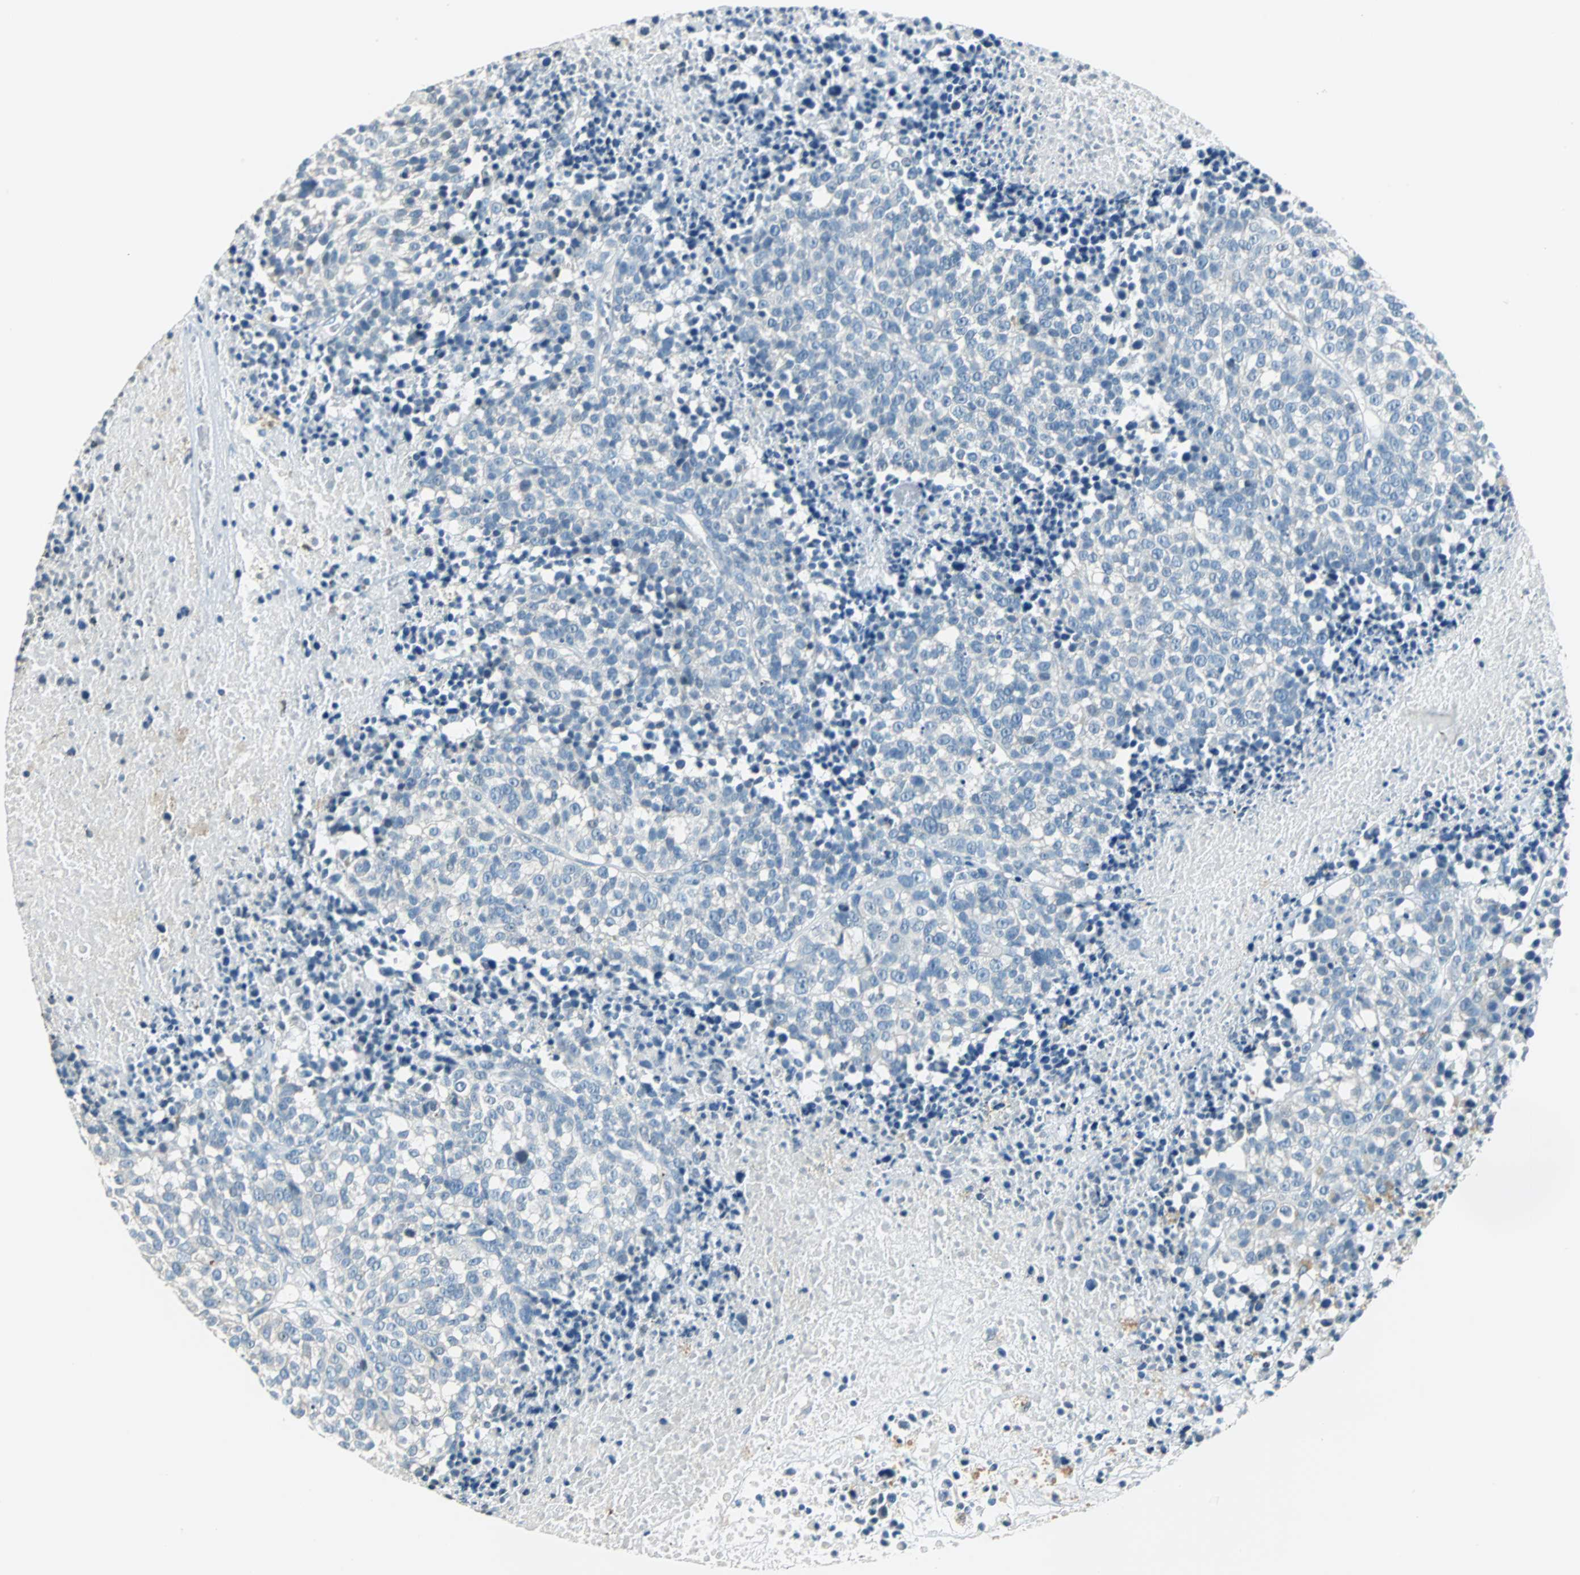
{"staining": {"intensity": "negative", "quantity": "none", "location": "none"}, "tissue": "melanoma", "cell_type": "Tumor cells", "image_type": "cancer", "snomed": [{"axis": "morphology", "description": "Malignant melanoma, Metastatic site"}, {"axis": "topography", "description": "Cerebral cortex"}], "caption": "This is an immunohistochemistry photomicrograph of melanoma. There is no expression in tumor cells.", "gene": "MUC7", "patient": {"sex": "female", "age": 52}}